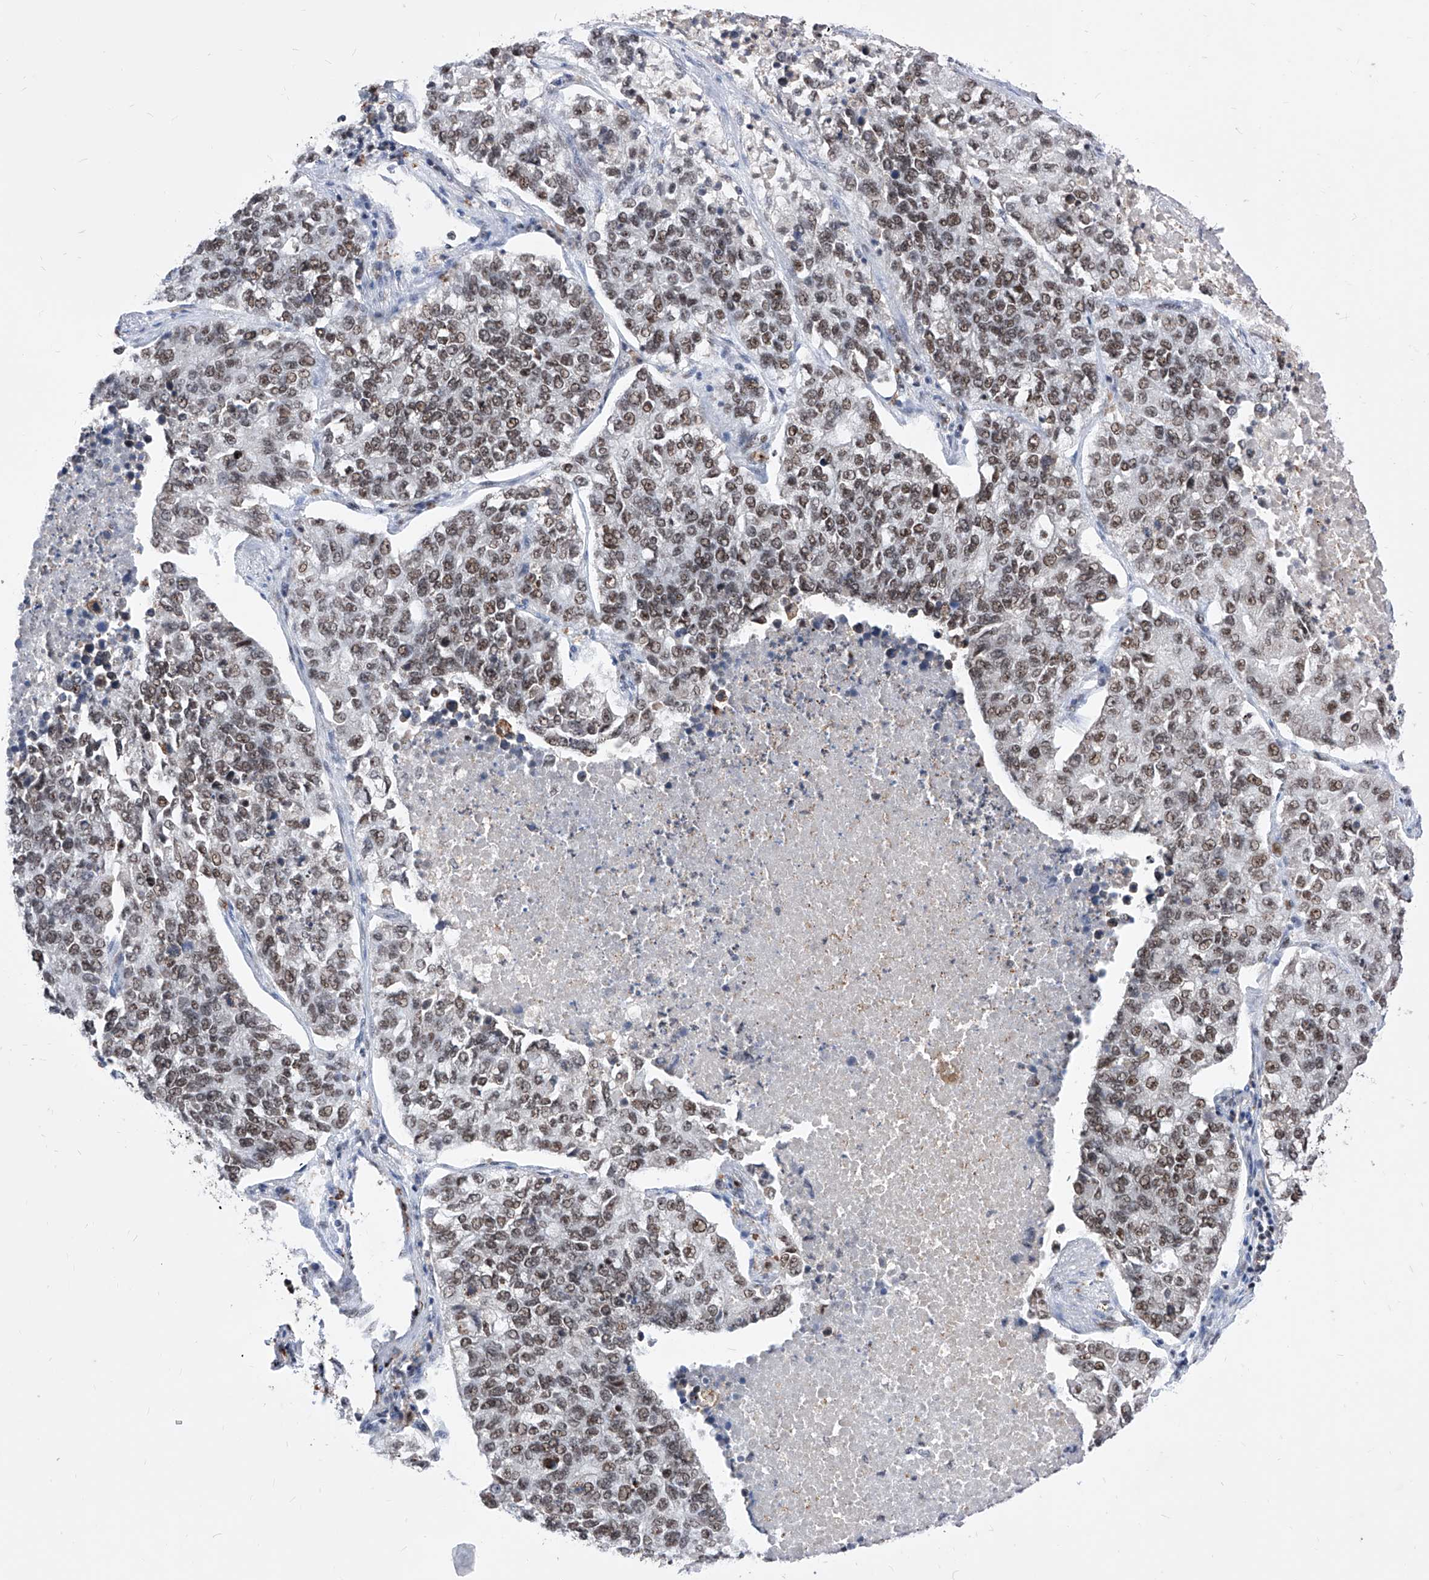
{"staining": {"intensity": "moderate", "quantity": ">75%", "location": "nuclear"}, "tissue": "lung cancer", "cell_type": "Tumor cells", "image_type": "cancer", "snomed": [{"axis": "morphology", "description": "Adenocarcinoma, NOS"}, {"axis": "topography", "description": "Lung"}], "caption": "Tumor cells demonstrate medium levels of moderate nuclear positivity in about >75% of cells in human adenocarcinoma (lung).", "gene": "PHF5A", "patient": {"sex": "male", "age": 49}}